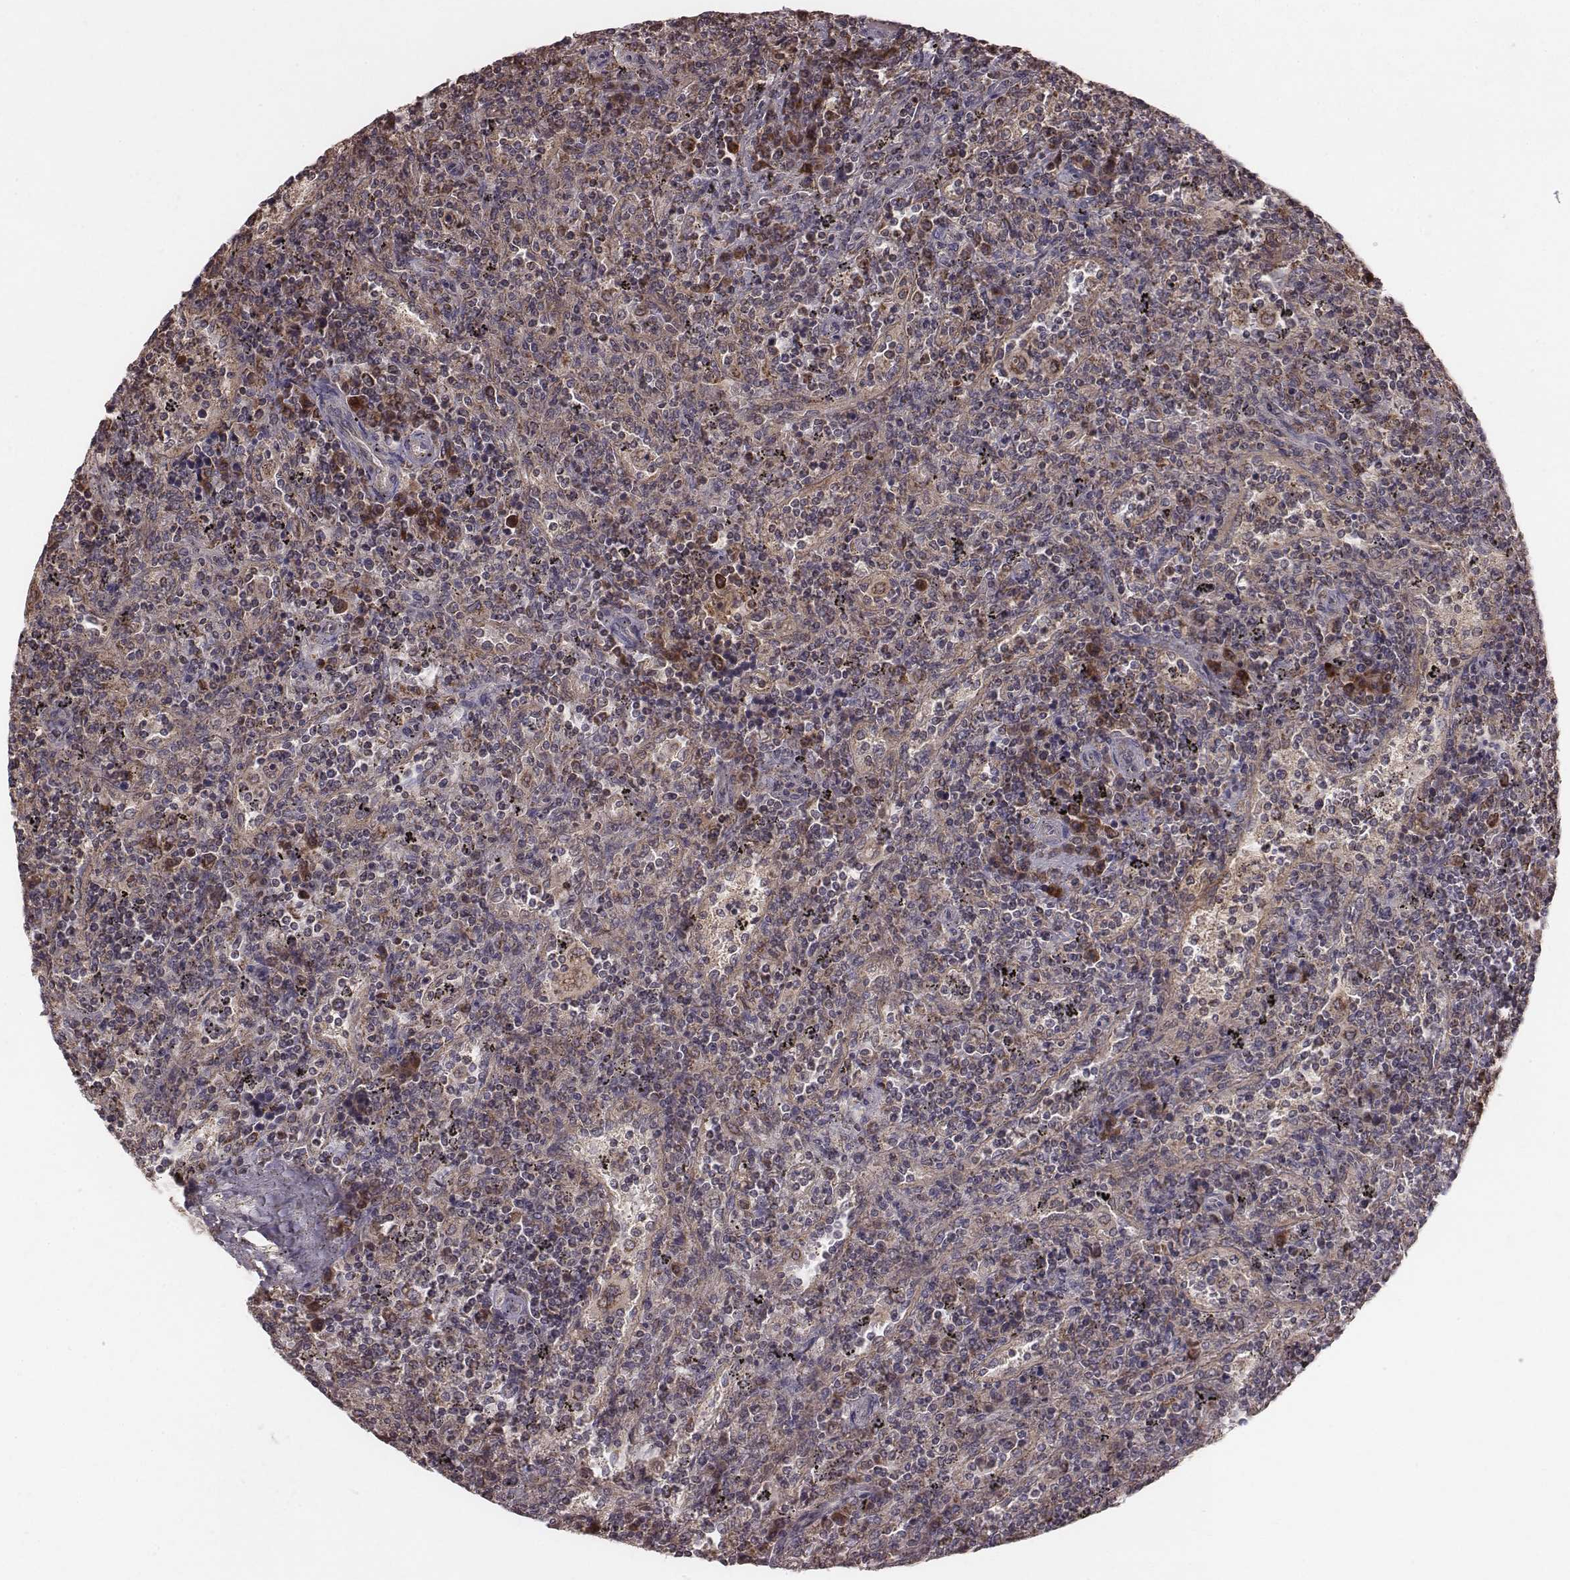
{"staining": {"intensity": "weak", "quantity": ">75%", "location": "cytoplasmic/membranous"}, "tissue": "lymphoma", "cell_type": "Tumor cells", "image_type": "cancer", "snomed": [{"axis": "morphology", "description": "Malignant lymphoma, non-Hodgkin's type, Low grade"}, {"axis": "topography", "description": "Spleen"}], "caption": "An IHC image of neoplastic tissue is shown. Protein staining in brown shows weak cytoplasmic/membranous positivity in low-grade malignant lymphoma, non-Hodgkin's type within tumor cells.", "gene": "PDCD2L", "patient": {"sex": "male", "age": 62}}